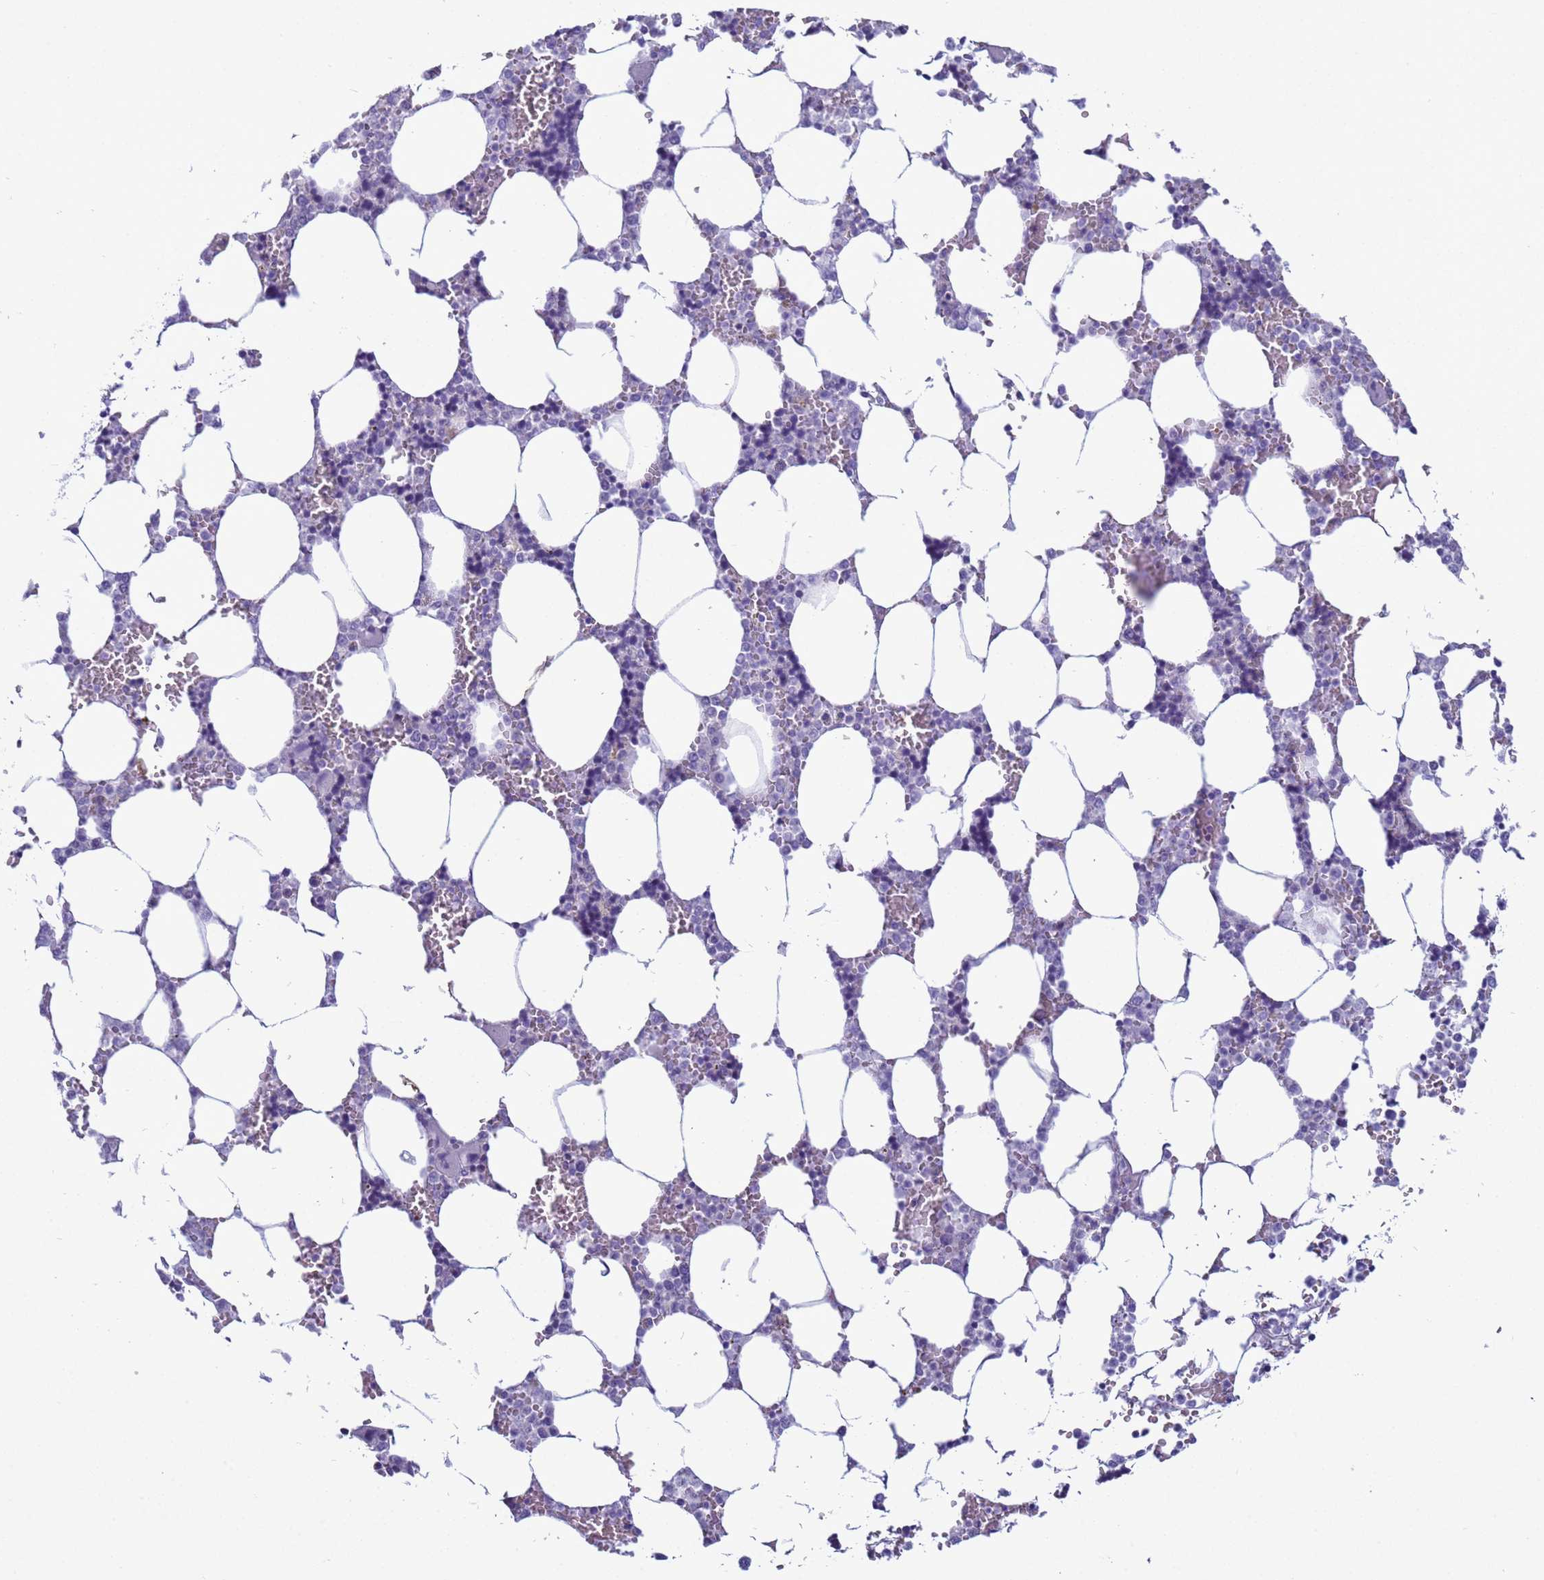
{"staining": {"intensity": "negative", "quantity": "none", "location": "none"}, "tissue": "bone marrow", "cell_type": "Hematopoietic cells", "image_type": "normal", "snomed": [{"axis": "morphology", "description": "Normal tissue, NOS"}, {"axis": "topography", "description": "Bone marrow"}], "caption": "Immunohistochemical staining of benign human bone marrow reveals no significant positivity in hematopoietic cells.", "gene": "CST1", "patient": {"sex": "male", "age": 64}}